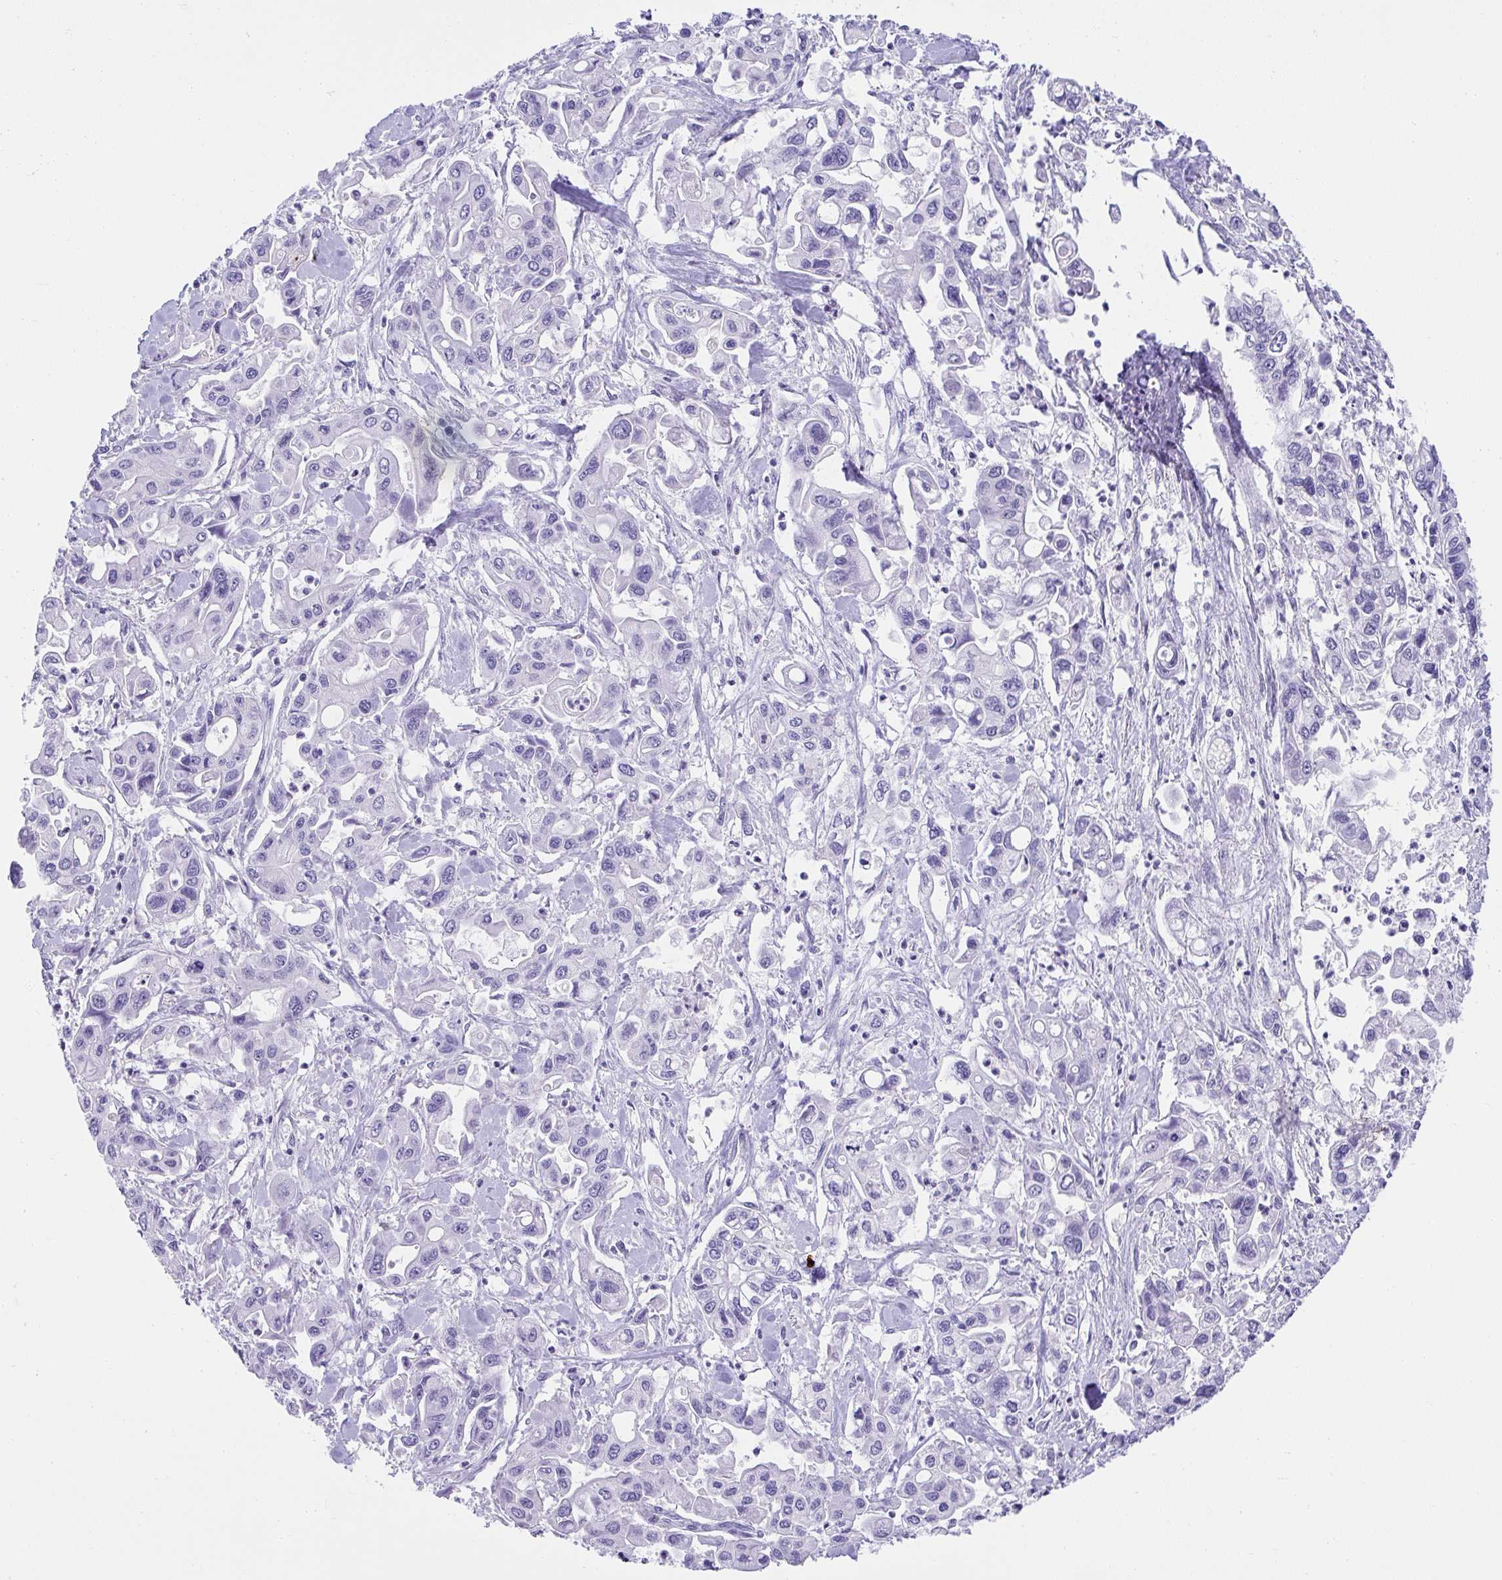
{"staining": {"intensity": "negative", "quantity": "none", "location": "none"}, "tissue": "pancreatic cancer", "cell_type": "Tumor cells", "image_type": "cancer", "snomed": [{"axis": "morphology", "description": "Adenocarcinoma, NOS"}, {"axis": "topography", "description": "Pancreas"}], "caption": "Tumor cells show no significant protein positivity in adenocarcinoma (pancreatic).", "gene": "AVIL", "patient": {"sex": "male", "age": 62}}